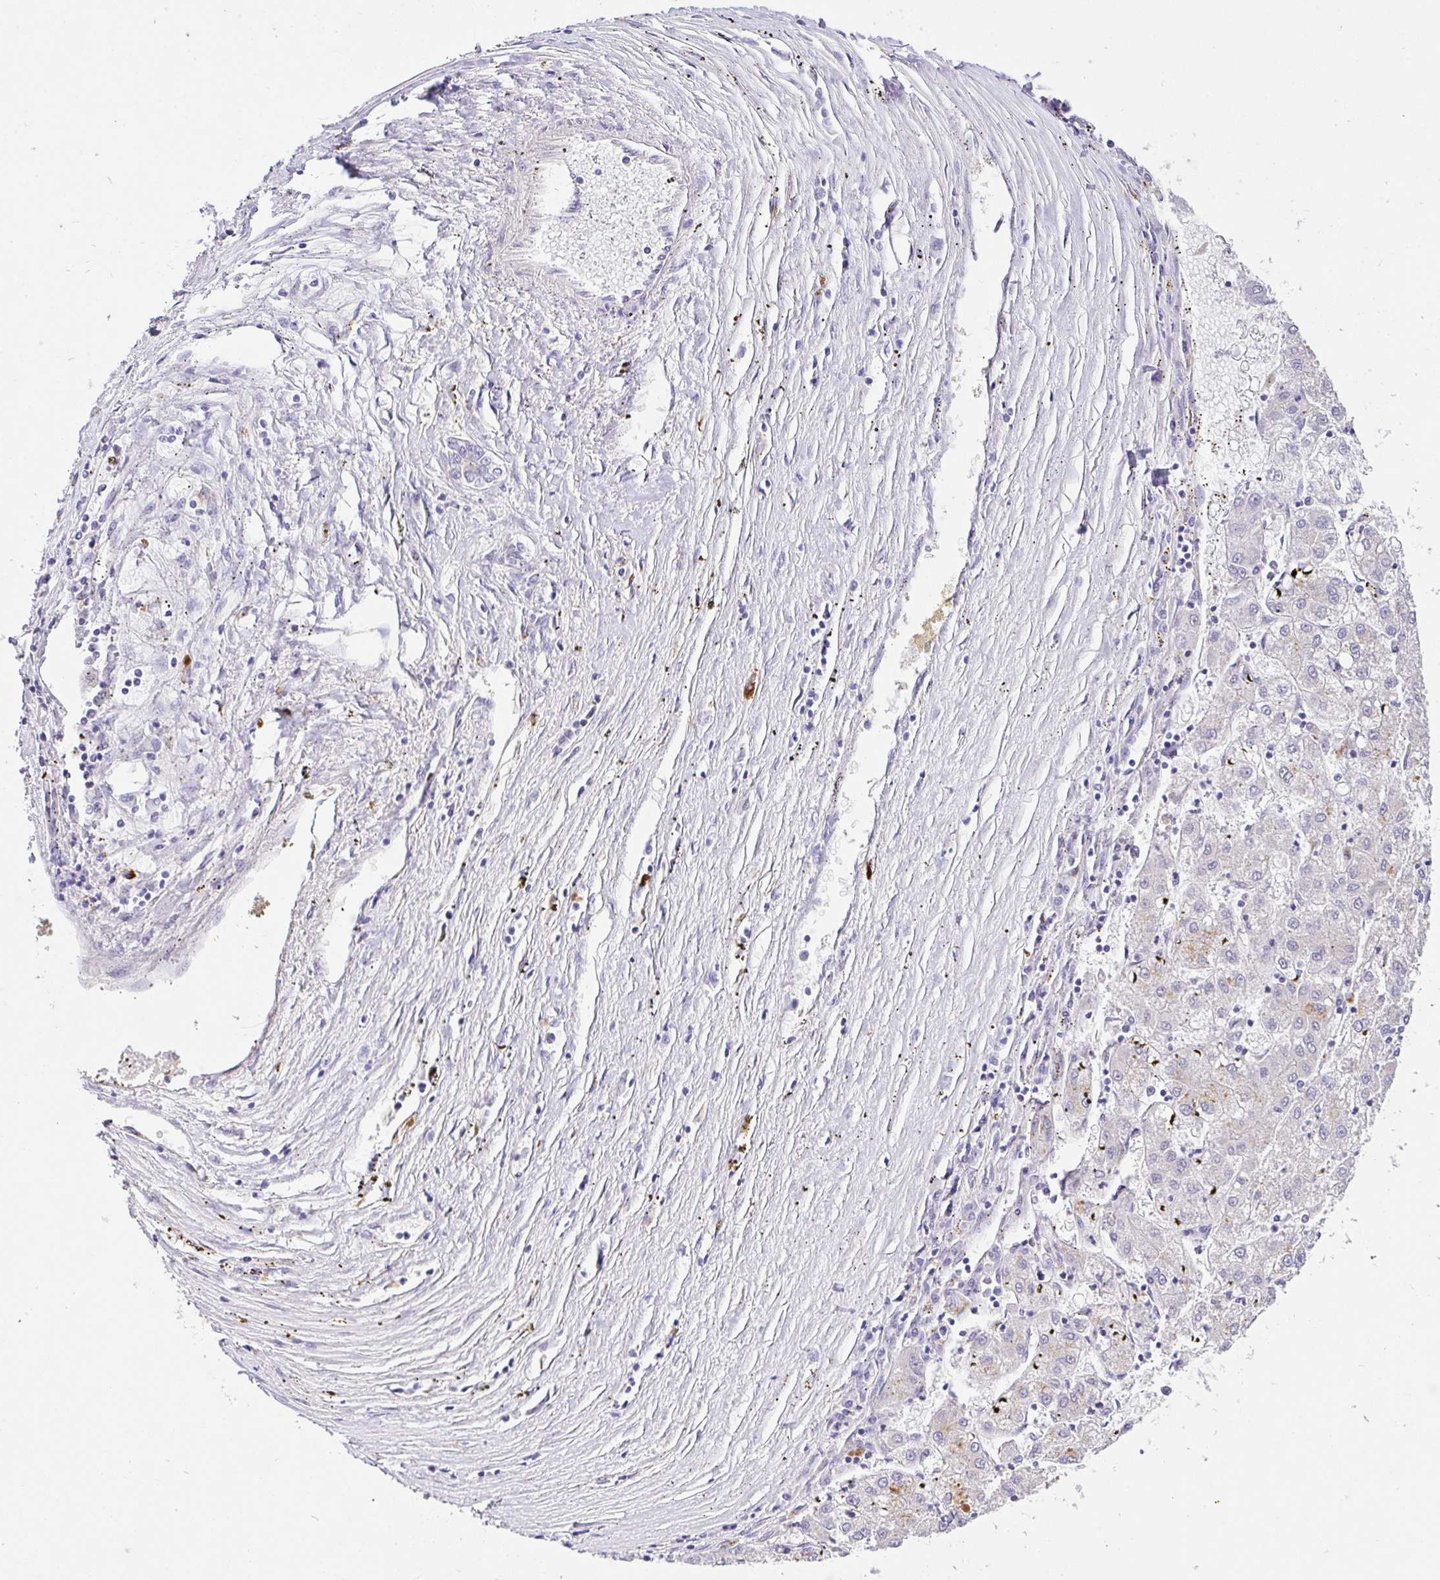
{"staining": {"intensity": "moderate", "quantity": "<25%", "location": "cytoplasmic/membranous"}, "tissue": "liver cancer", "cell_type": "Tumor cells", "image_type": "cancer", "snomed": [{"axis": "morphology", "description": "Carcinoma, Hepatocellular, NOS"}, {"axis": "topography", "description": "Liver"}], "caption": "Protein staining of liver cancer tissue shows moderate cytoplasmic/membranous staining in approximately <25% of tumor cells.", "gene": "EPN3", "patient": {"sex": "male", "age": 72}}